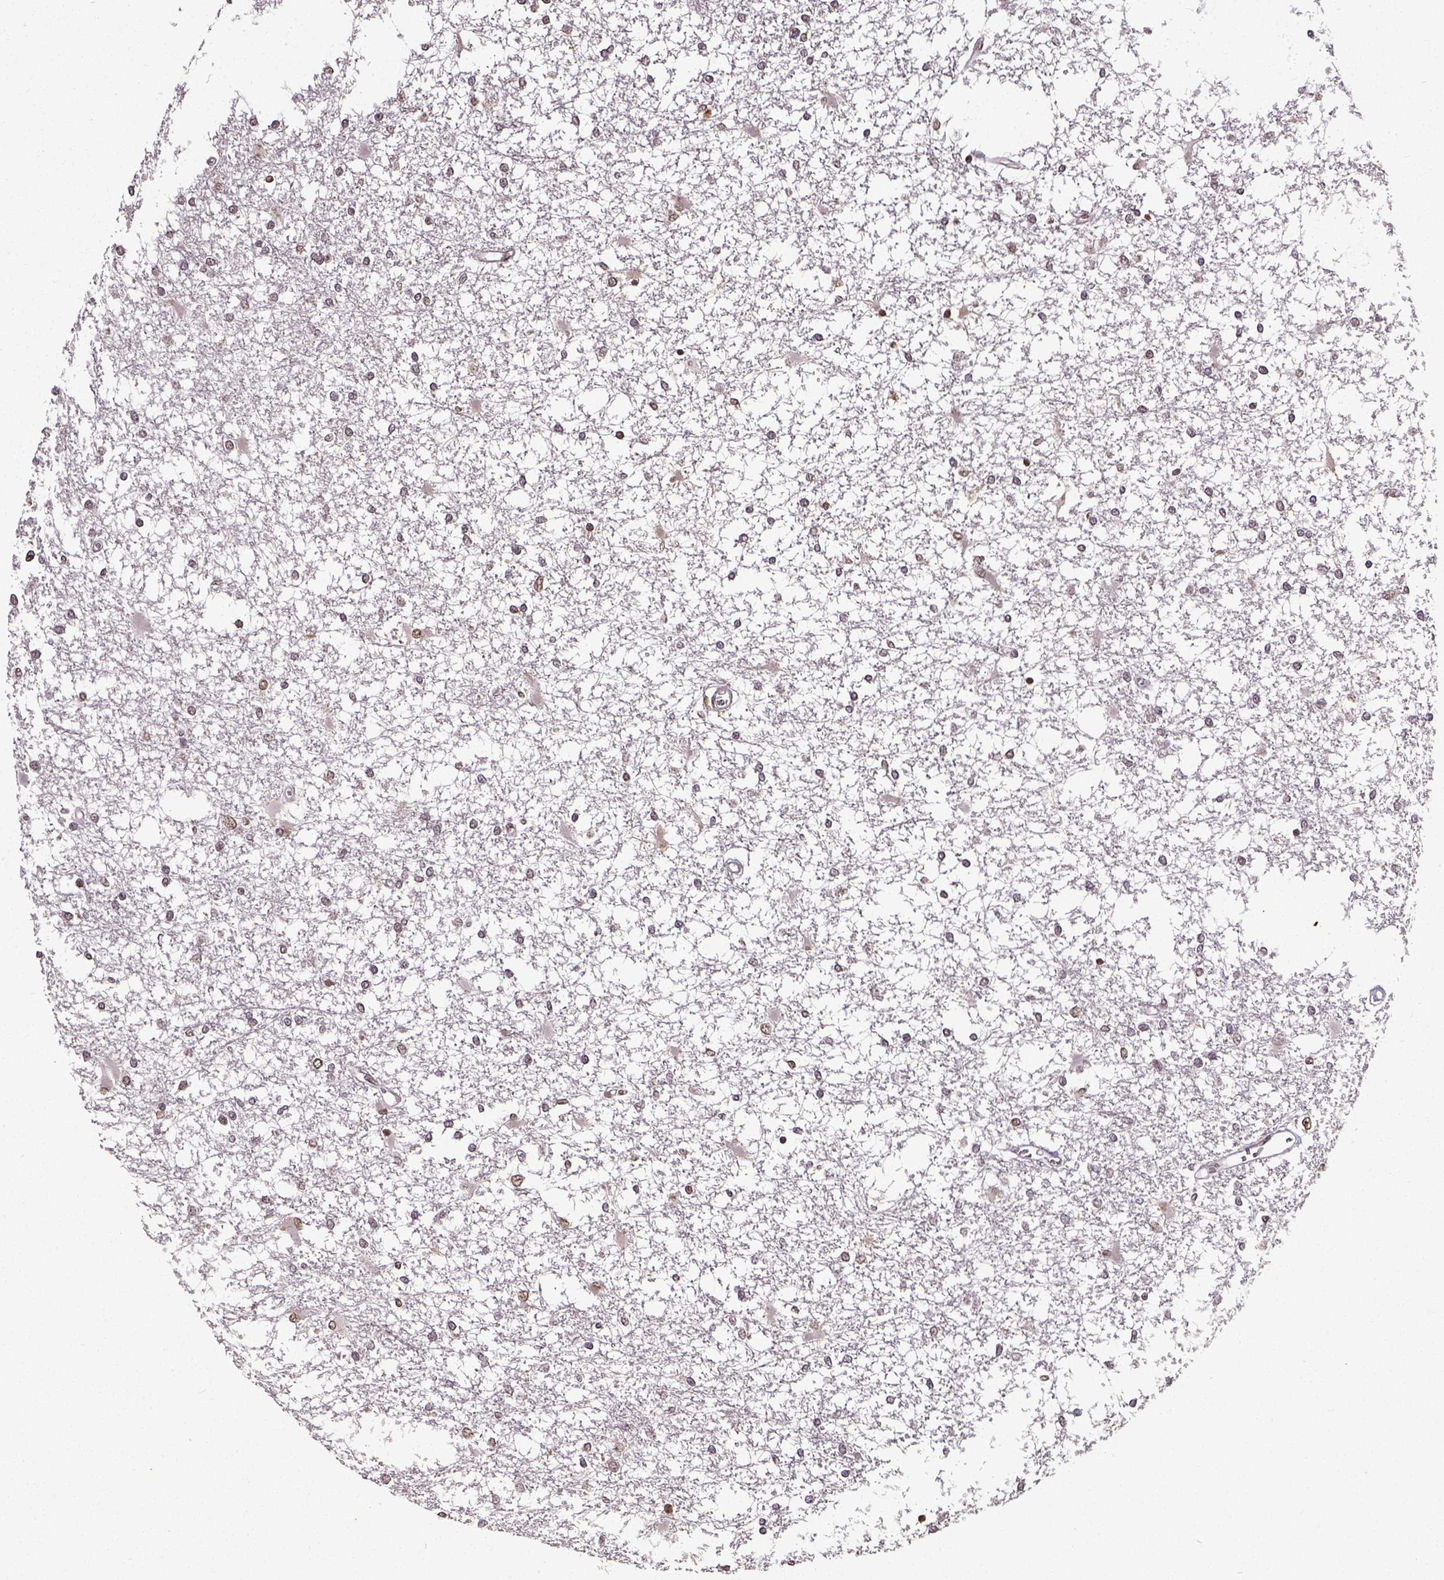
{"staining": {"intensity": "moderate", "quantity": "25%-75%", "location": "nuclear"}, "tissue": "glioma", "cell_type": "Tumor cells", "image_type": "cancer", "snomed": [{"axis": "morphology", "description": "Glioma, malignant, High grade"}, {"axis": "topography", "description": "Cerebral cortex"}], "caption": "Glioma tissue reveals moderate nuclear expression in about 25%-75% of tumor cells (Stains: DAB (3,3'-diaminobenzidine) in brown, nuclei in blue, Microscopy: brightfield microscopy at high magnification).", "gene": "ATRX", "patient": {"sex": "male", "age": 79}}